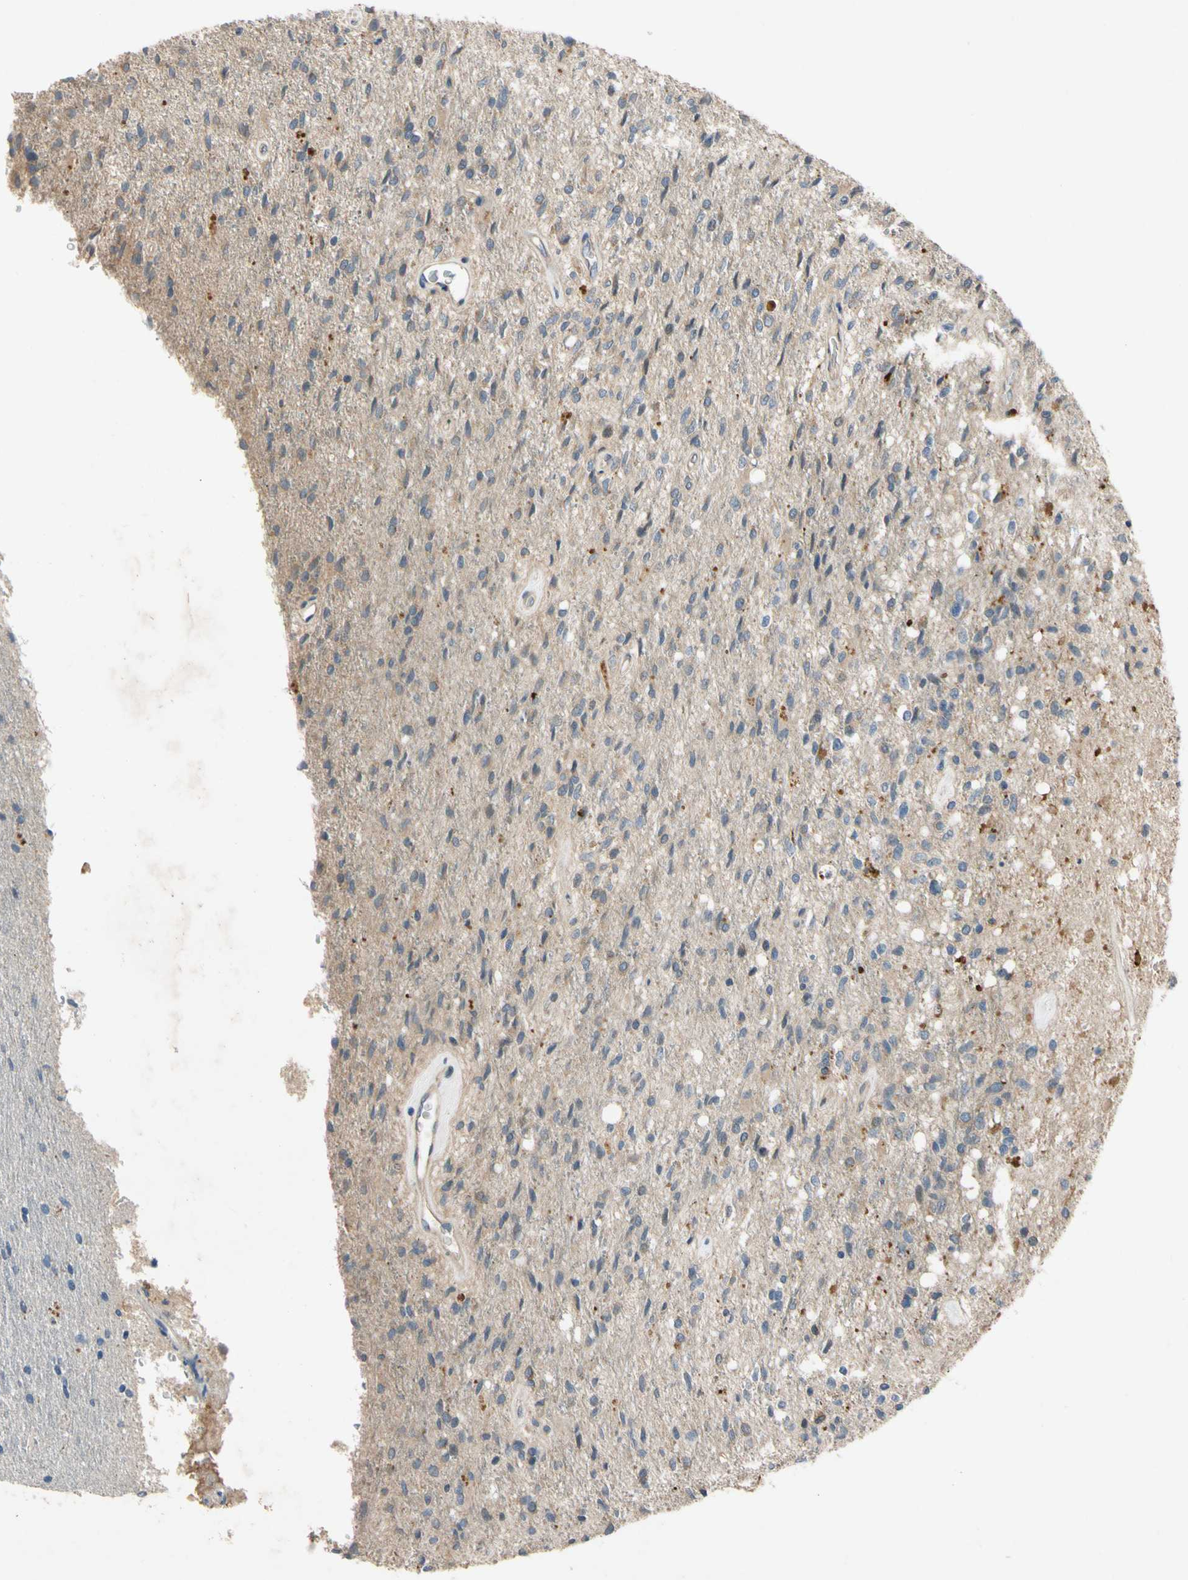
{"staining": {"intensity": "weak", "quantity": "25%-75%", "location": "cytoplasmic/membranous"}, "tissue": "glioma", "cell_type": "Tumor cells", "image_type": "cancer", "snomed": [{"axis": "morphology", "description": "Normal tissue, NOS"}, {"axis": "morphology", "description": "Glioma, malignant, High grade"}, {"axis": "topography", "description": "Cerebral cortex"}], "caption": "Human malignant glioma (high-grade) stained with a protein marker demonstrates weak staining in tumor cells.", "gene": "MBTPS2", "patient": {"sex": "male", "age": 77}}